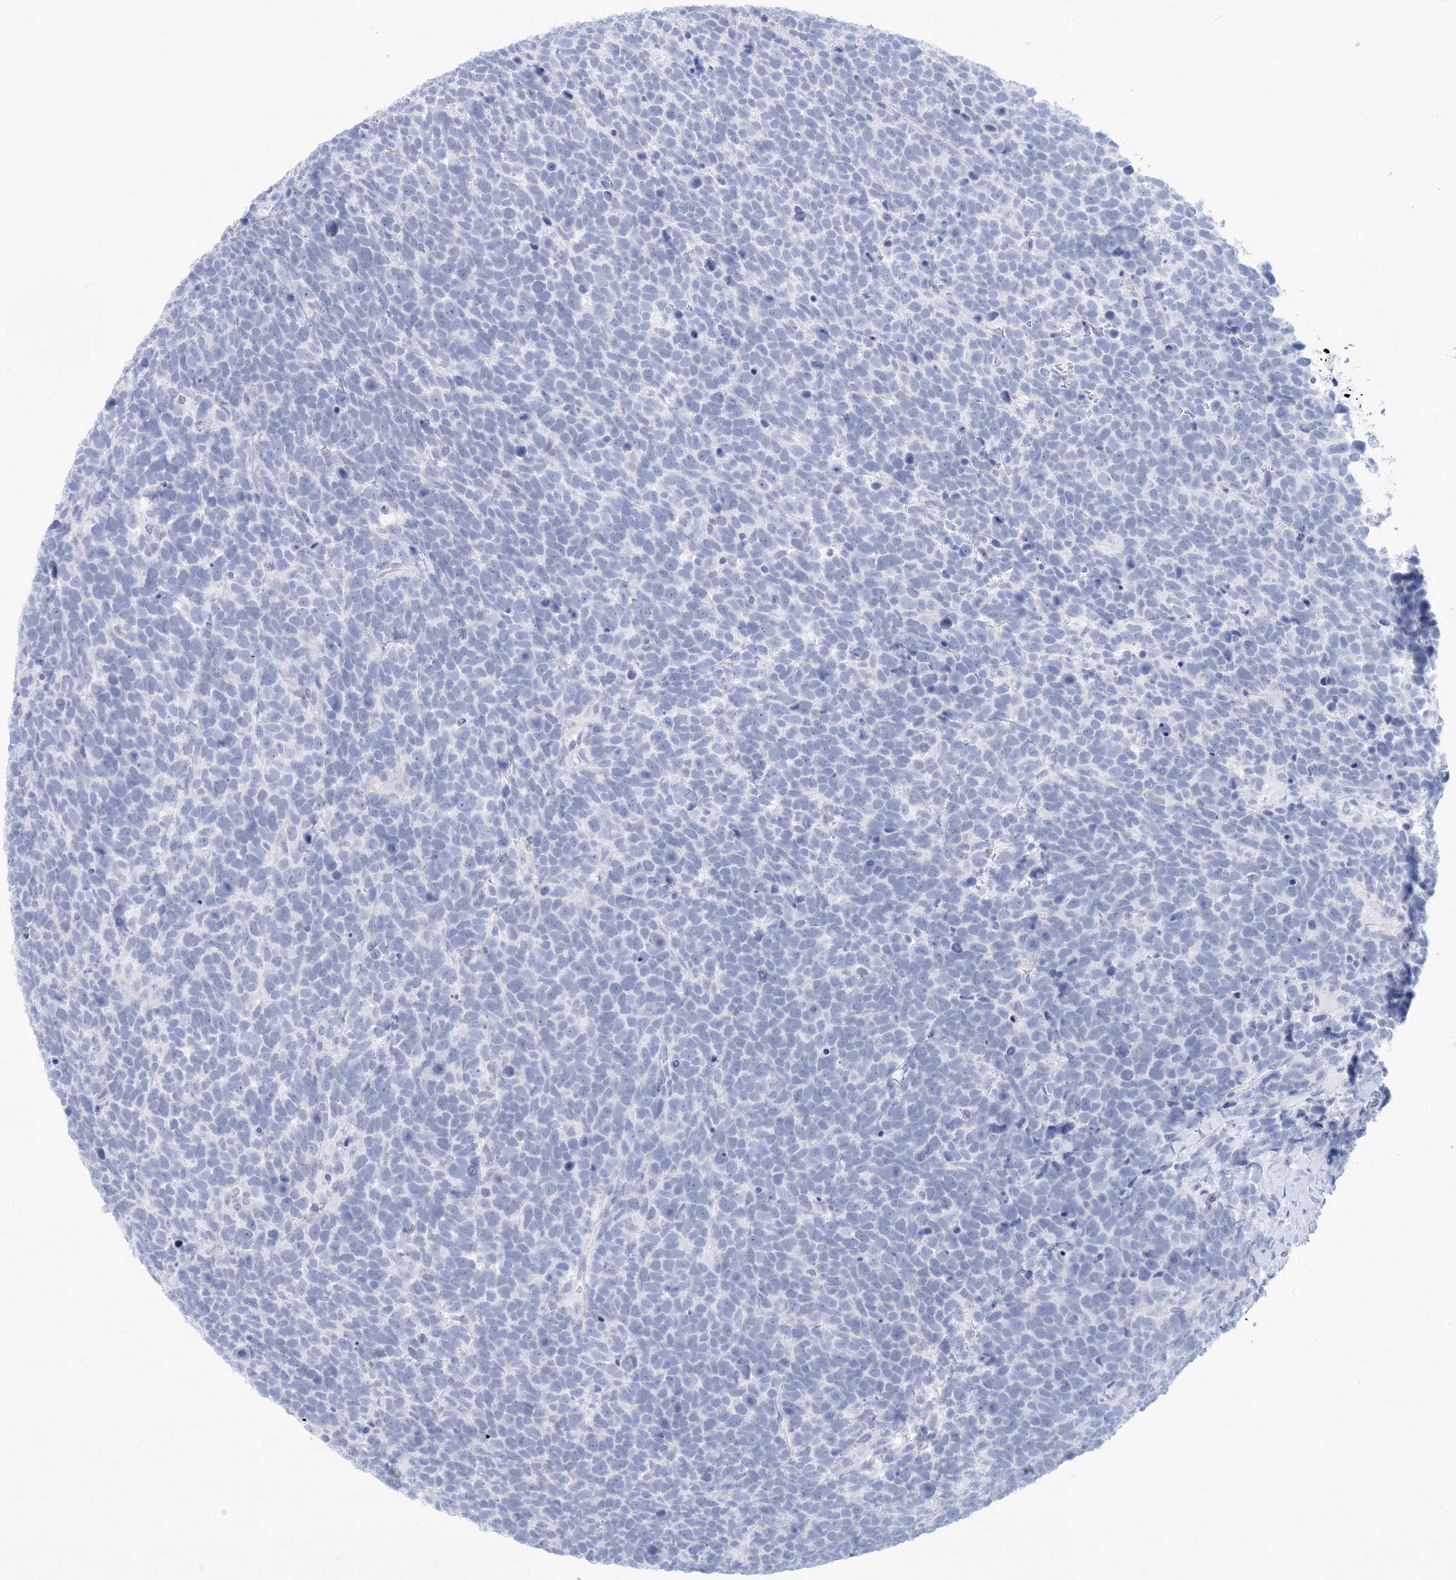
{"staining": {"intensity": "negative", "quantity": "none", "location": "none"}, "tissue": "urothelial cancer", "cell_type": "Tumor cells", "image_type": "cancer", "snomed": [{"axis": "morphology", "description": "Urothelial carcinoma, High grade"}, {"axis": "topography", "description": "Urinary bladder"}], "caption": "Tumor cells show no significant protein staining in urothelial cancer.", "gene": "SH3YL1", "patient": {"sex": "female", "age": 82}}